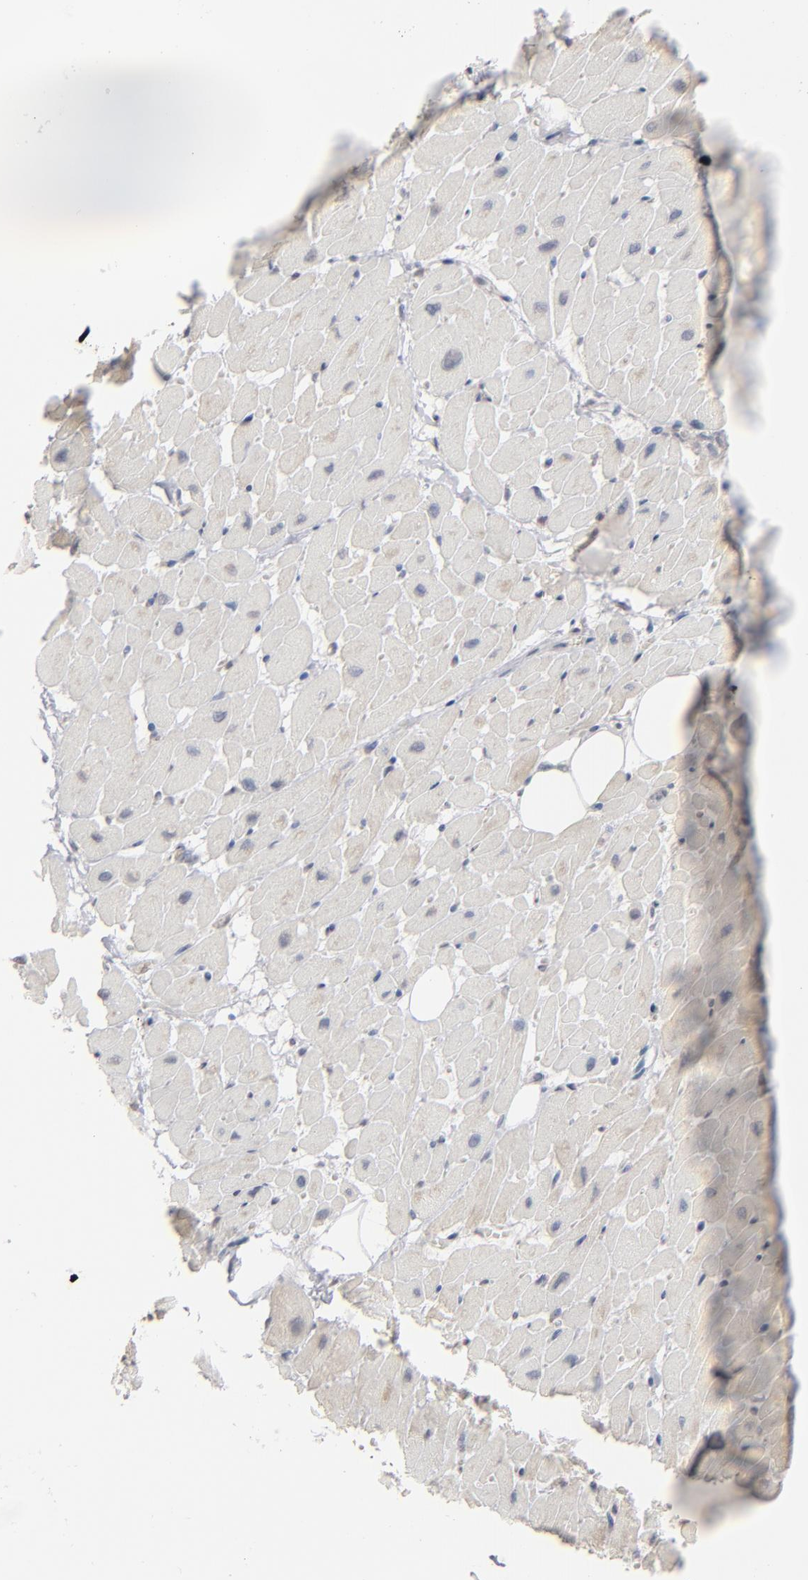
{"staining": {"intensity": "negative", "quantity": "none", "location": "none"}, "tissue": "heart muscle", "cell_type": "Cardiomyocytes", "image_type": "normal", "snomed": [{"axis": "morphology", "description": "Normal tissue, NOS"}, {"axis": "topography", "description": "Heart"}], "caption": "Immunohistochemical staining of unremarkable human heart muscle displays no significant staining in cardiomyocytes. Brightfield microscopy of immunohistochemistry (IHC) stained with DAB (3,3'-diaminobenzidine) (brown) and hematoxylin (blue), captured at high magnification.", "gene": "STAT4", "patient": {"sex": "female", "age": 19}}